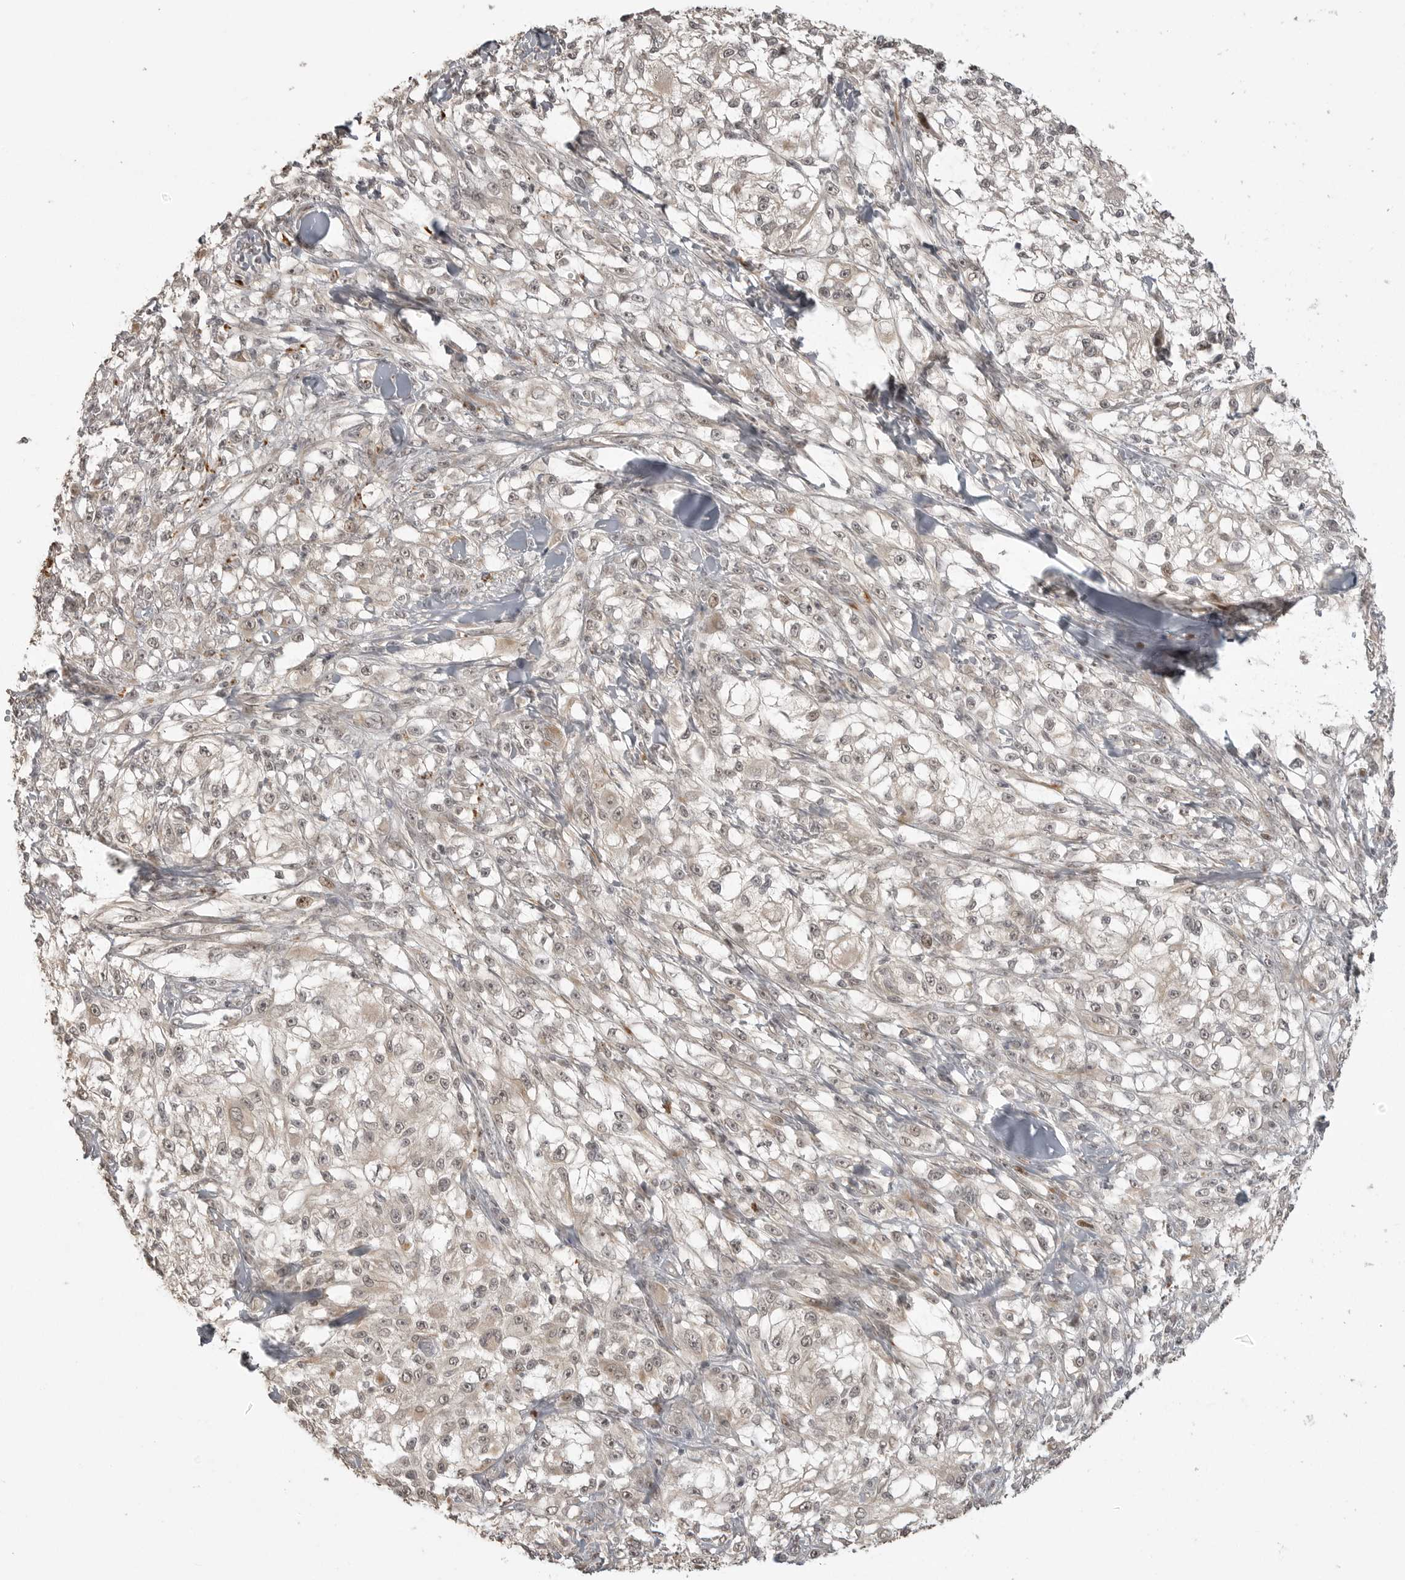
{"staining": {"intensity": "weak", "quantity": "25%-75%", "location": "cytoplasmic/membranous,nuclear"}, "tissue": "melanoma", "cell_type": "Tumor cells", "image_type": "cancer", "snomed": [{"axis": "morphology", "description": "Malignant melanoma, NOS"}, {"axis": "topography", "description": "Skin of head"}], "caption": "A micrograph showing weak cytoplasmic/membranous and nuclear positivity in about 25%-75% of tumor cells in malignant melanoma, as visualized by brown immunohistochemical staining.", "gene": "SMG8", "patient": {"sex": "male", "age": 83}}